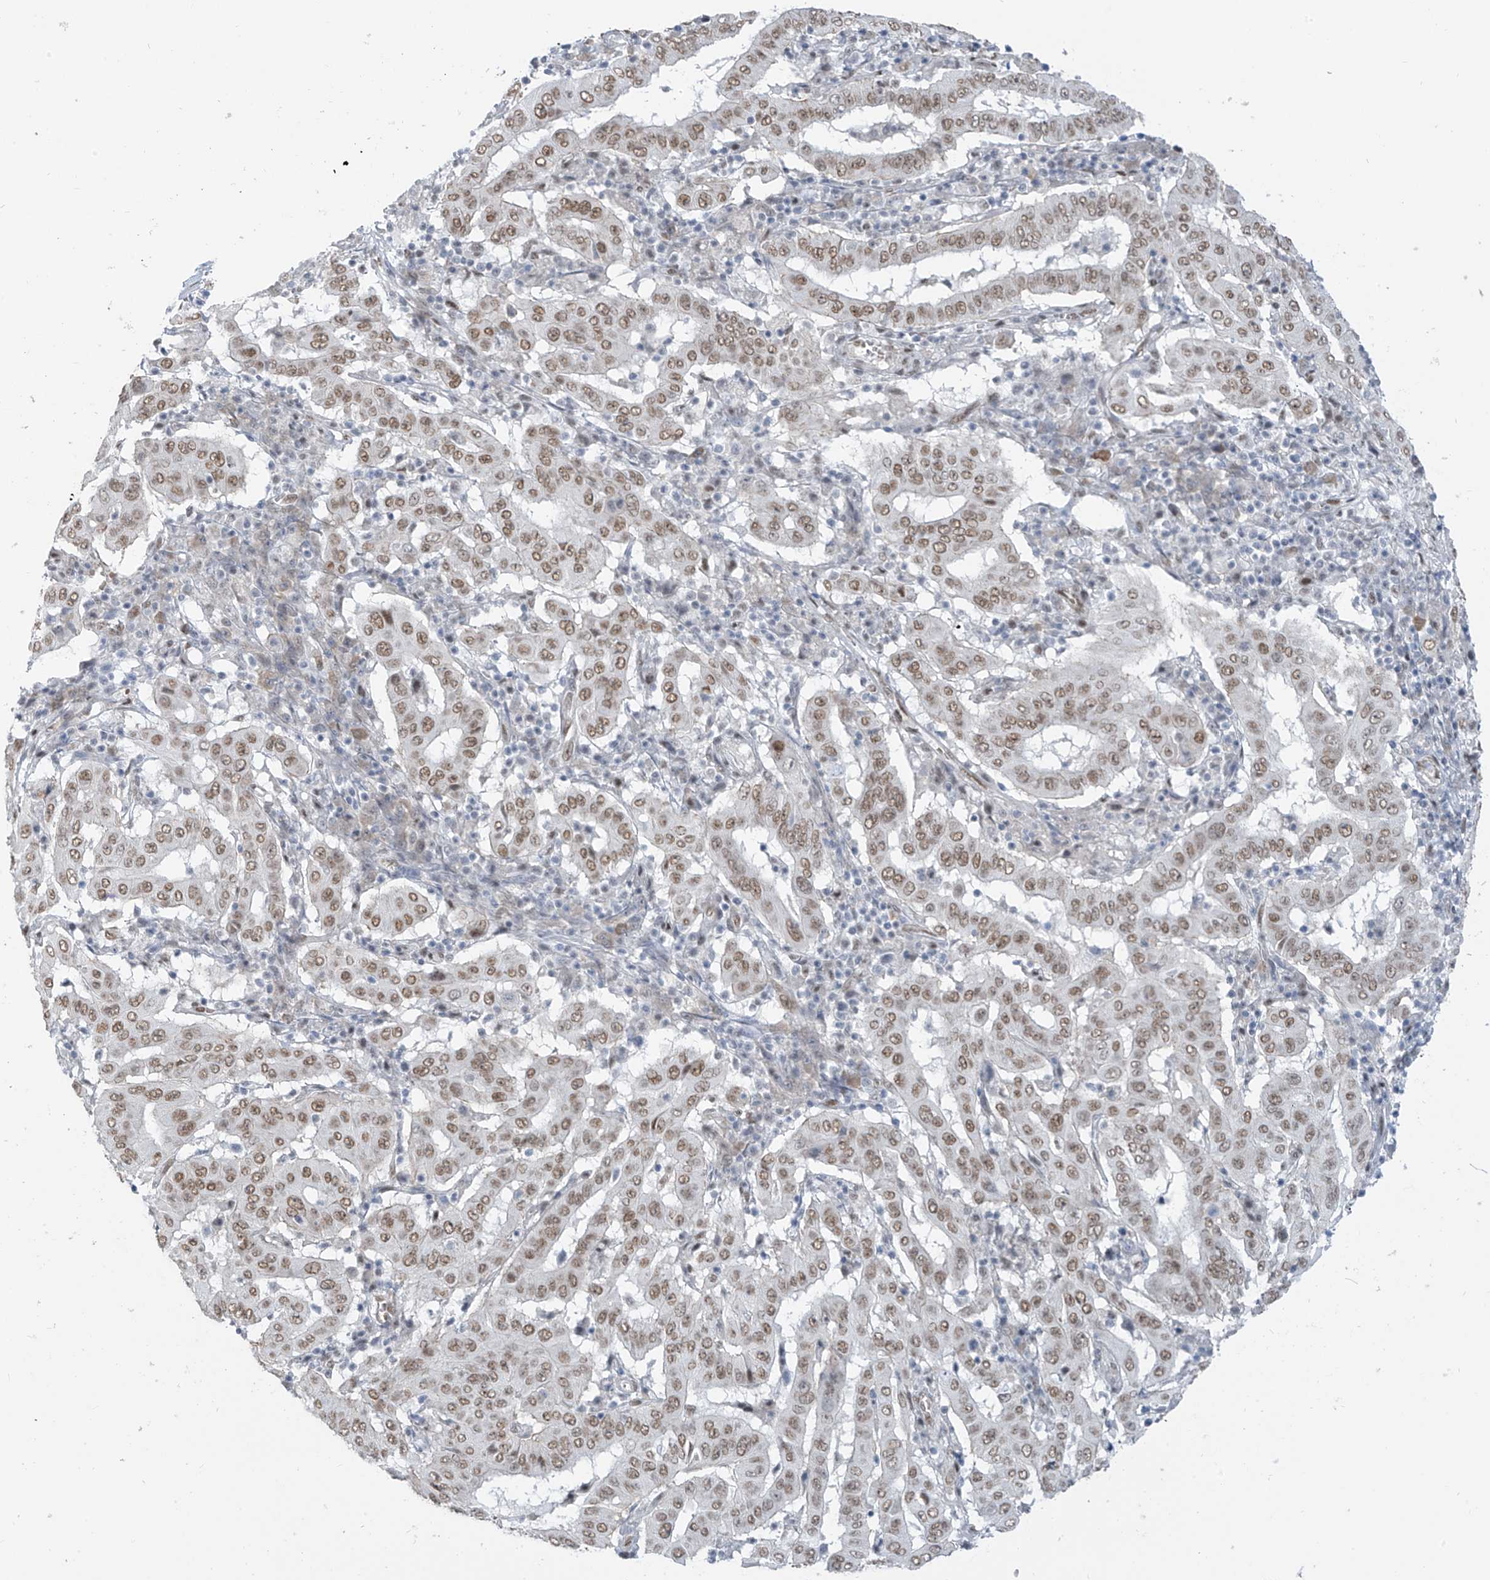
{"staining": {"intensity": "moderate", "quantity": ">75%", "location": "nuclear"}, "tissue": "pancreatic cancer", "cell_type": "Tumor cells", "image_type": "cancer", "snomed": [{"axis": "morphology", "description": "Adenocarcinoma, NOS"}, {"axis": "topography", "description": "Pancreas"}], "caption": "Immunohistochemistry (IHC) image of neoplastic tissue: human pancreatic adenocarcinoma stained using immunohistochemistry exhibits medium levels of moderate protein expression localized specifically in the nuclear of tumor cells, appearing as a nuclear brown color.", "gene": "MCM9", "patient": {"sex": "male", "age": 63}}